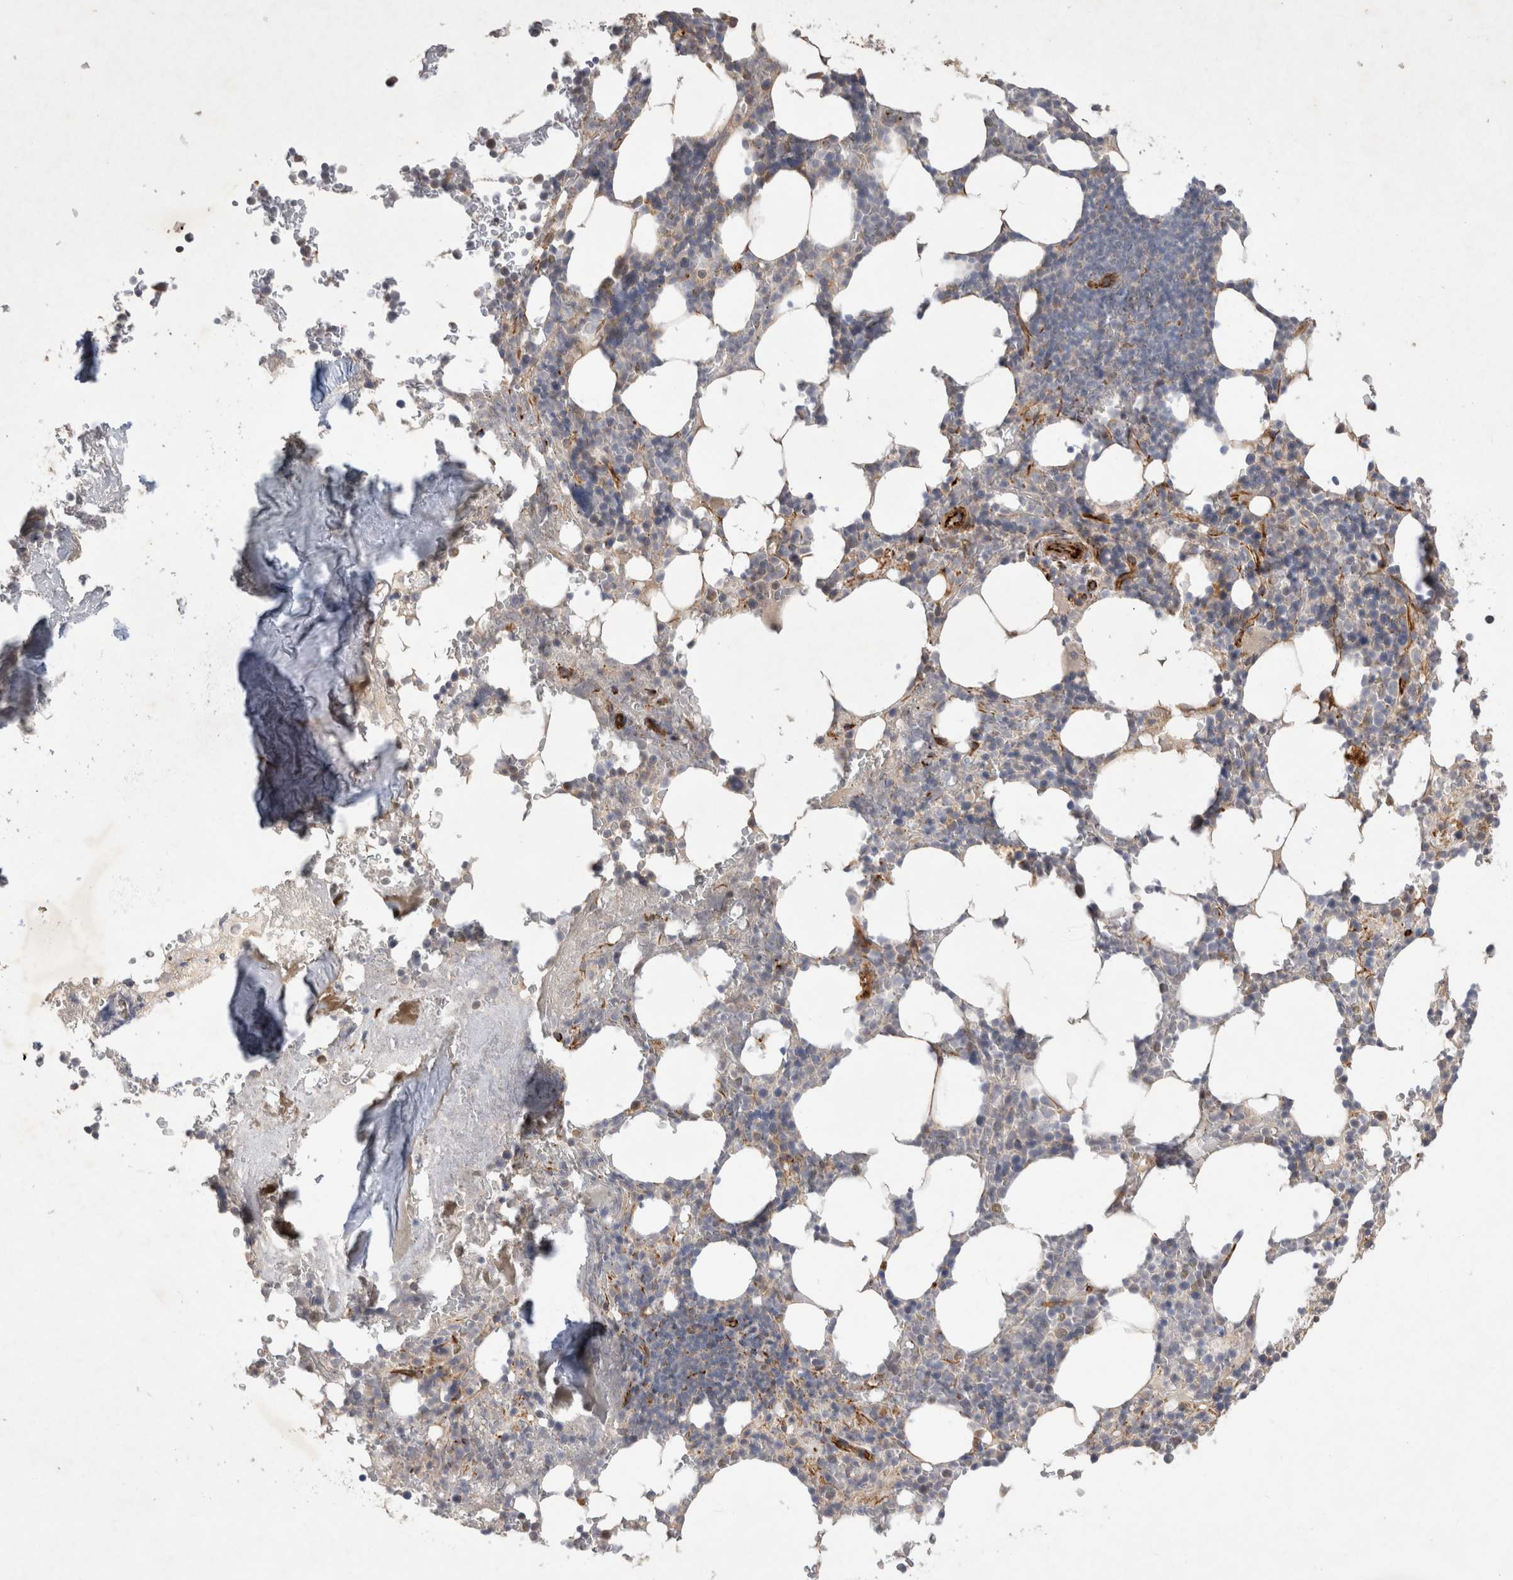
{"staining": {"intensity": "weak", "quantity": "<25%", "location": "cytoplasmic/membranous"}, "tissue": "bone marrow", "cell_type": "Hematopoietic cells", "image_type": "normal", "snomed": [{"axis": "morphology", "description": "Normal tissue, NOS"}, {"axis": "topography", "description": "Bone marrow"}], "caption": "Benign bone marrow was stained to show a protein in brown. There is no significant expression in hematopoietic cells.", "gene": "NMU", "patient": {"sex": "male", "age": 58}}